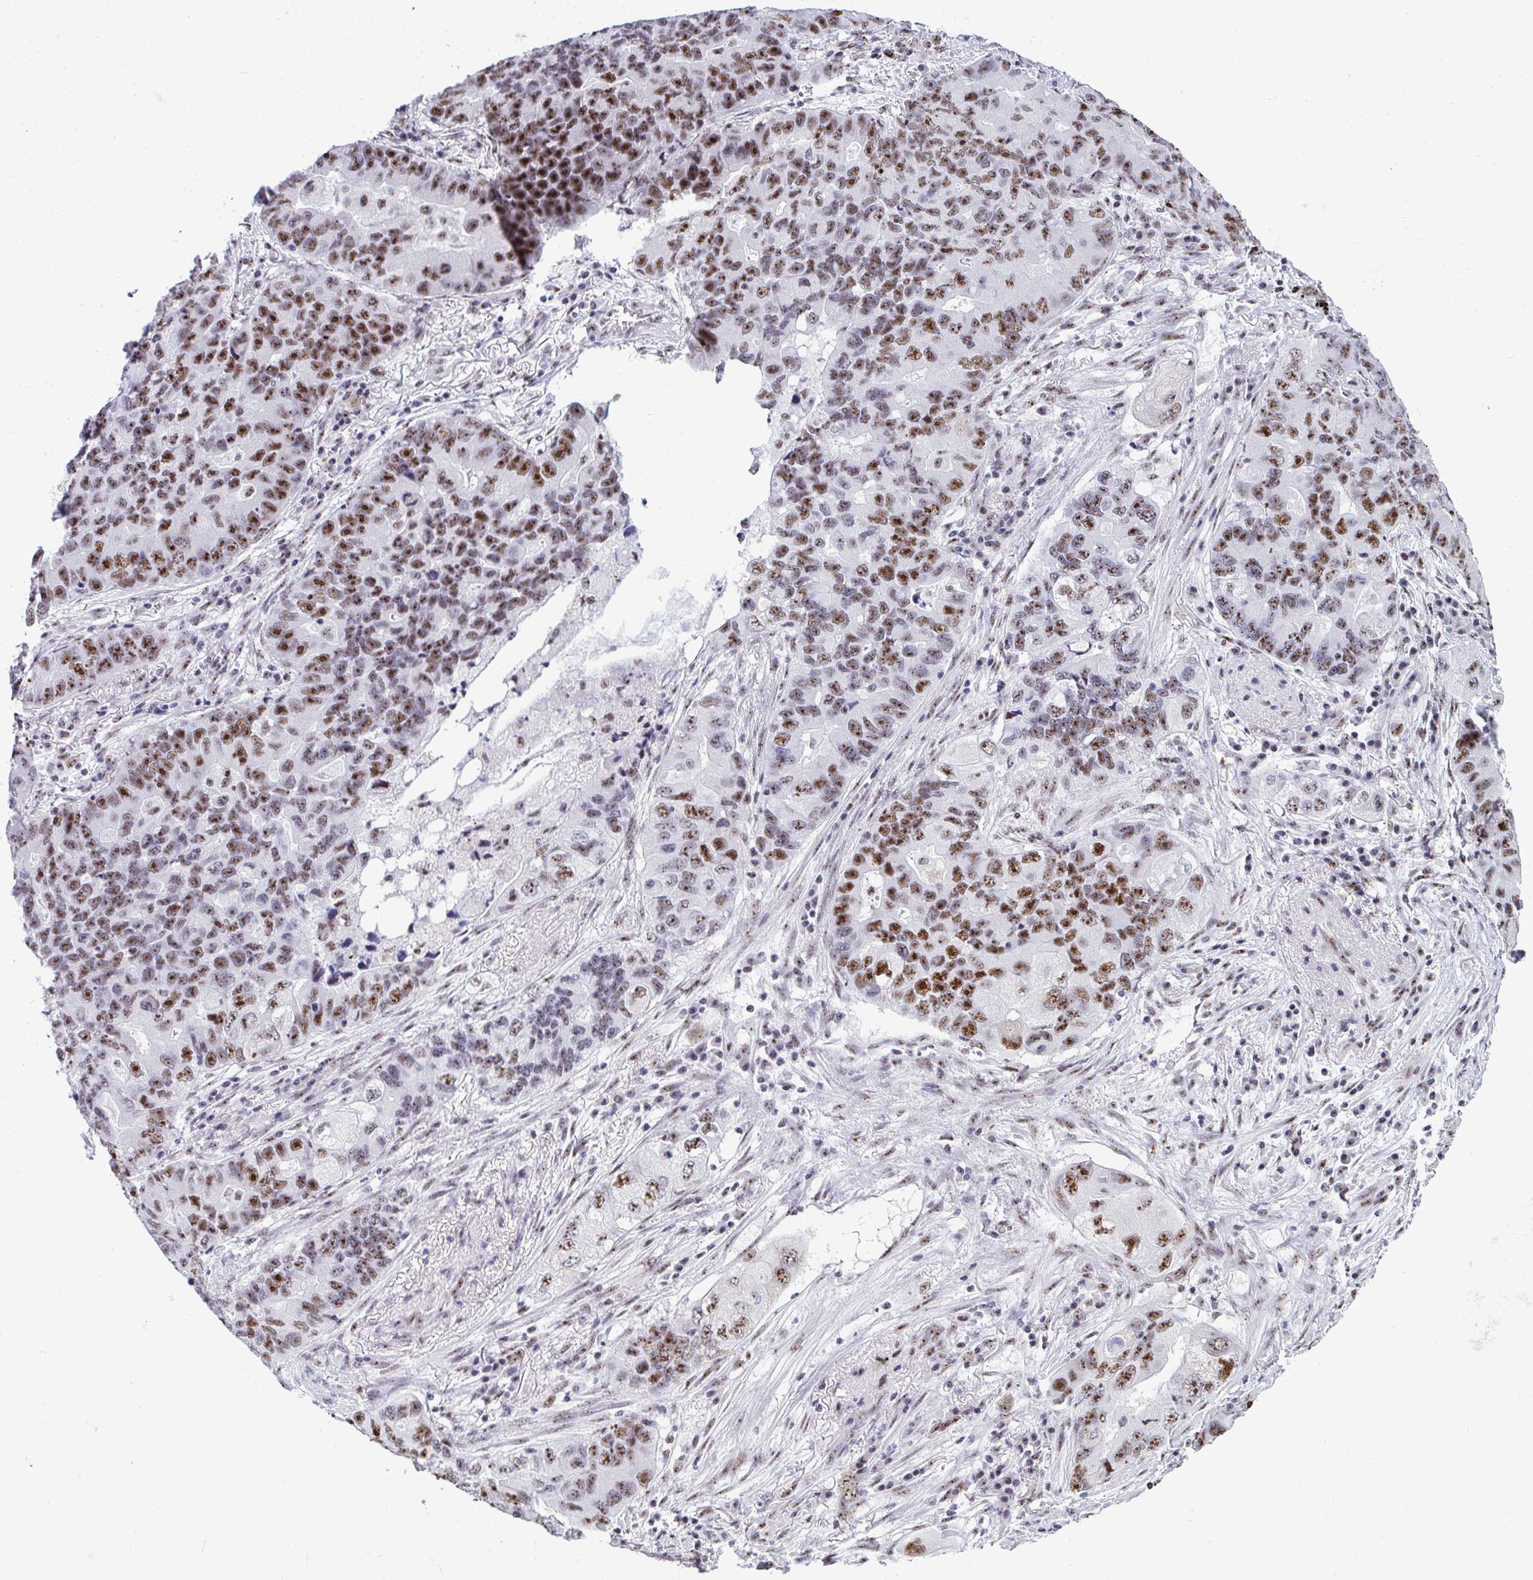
{"staining": {"intensity": "strong", "quantity": "25%-75%", "location": "nuclear"}, "tissue": "lung cancer", "cell_type": "Tumor cells", "image_type": "cancer", "snomed": [{"axis": "morphology", "description": "Adenocarcinoma, NOS"}, {"axis": "morphology", "description": "Adenocarcinoma, metastatic, NOS"}, {"axis": "topography", "description": "Lymph node"}, {"axis": "topography", "description": "Lung"}], "caption": "A micrograph showing strong nuclear staining in approximately 25%-75% of tumor cells in lung cancer (metastatic adenocarcinoma), as visualized by brown immunohistochemical staining.", "gene": "PELP1", "patient": {"sex": "female", "age": 54}}